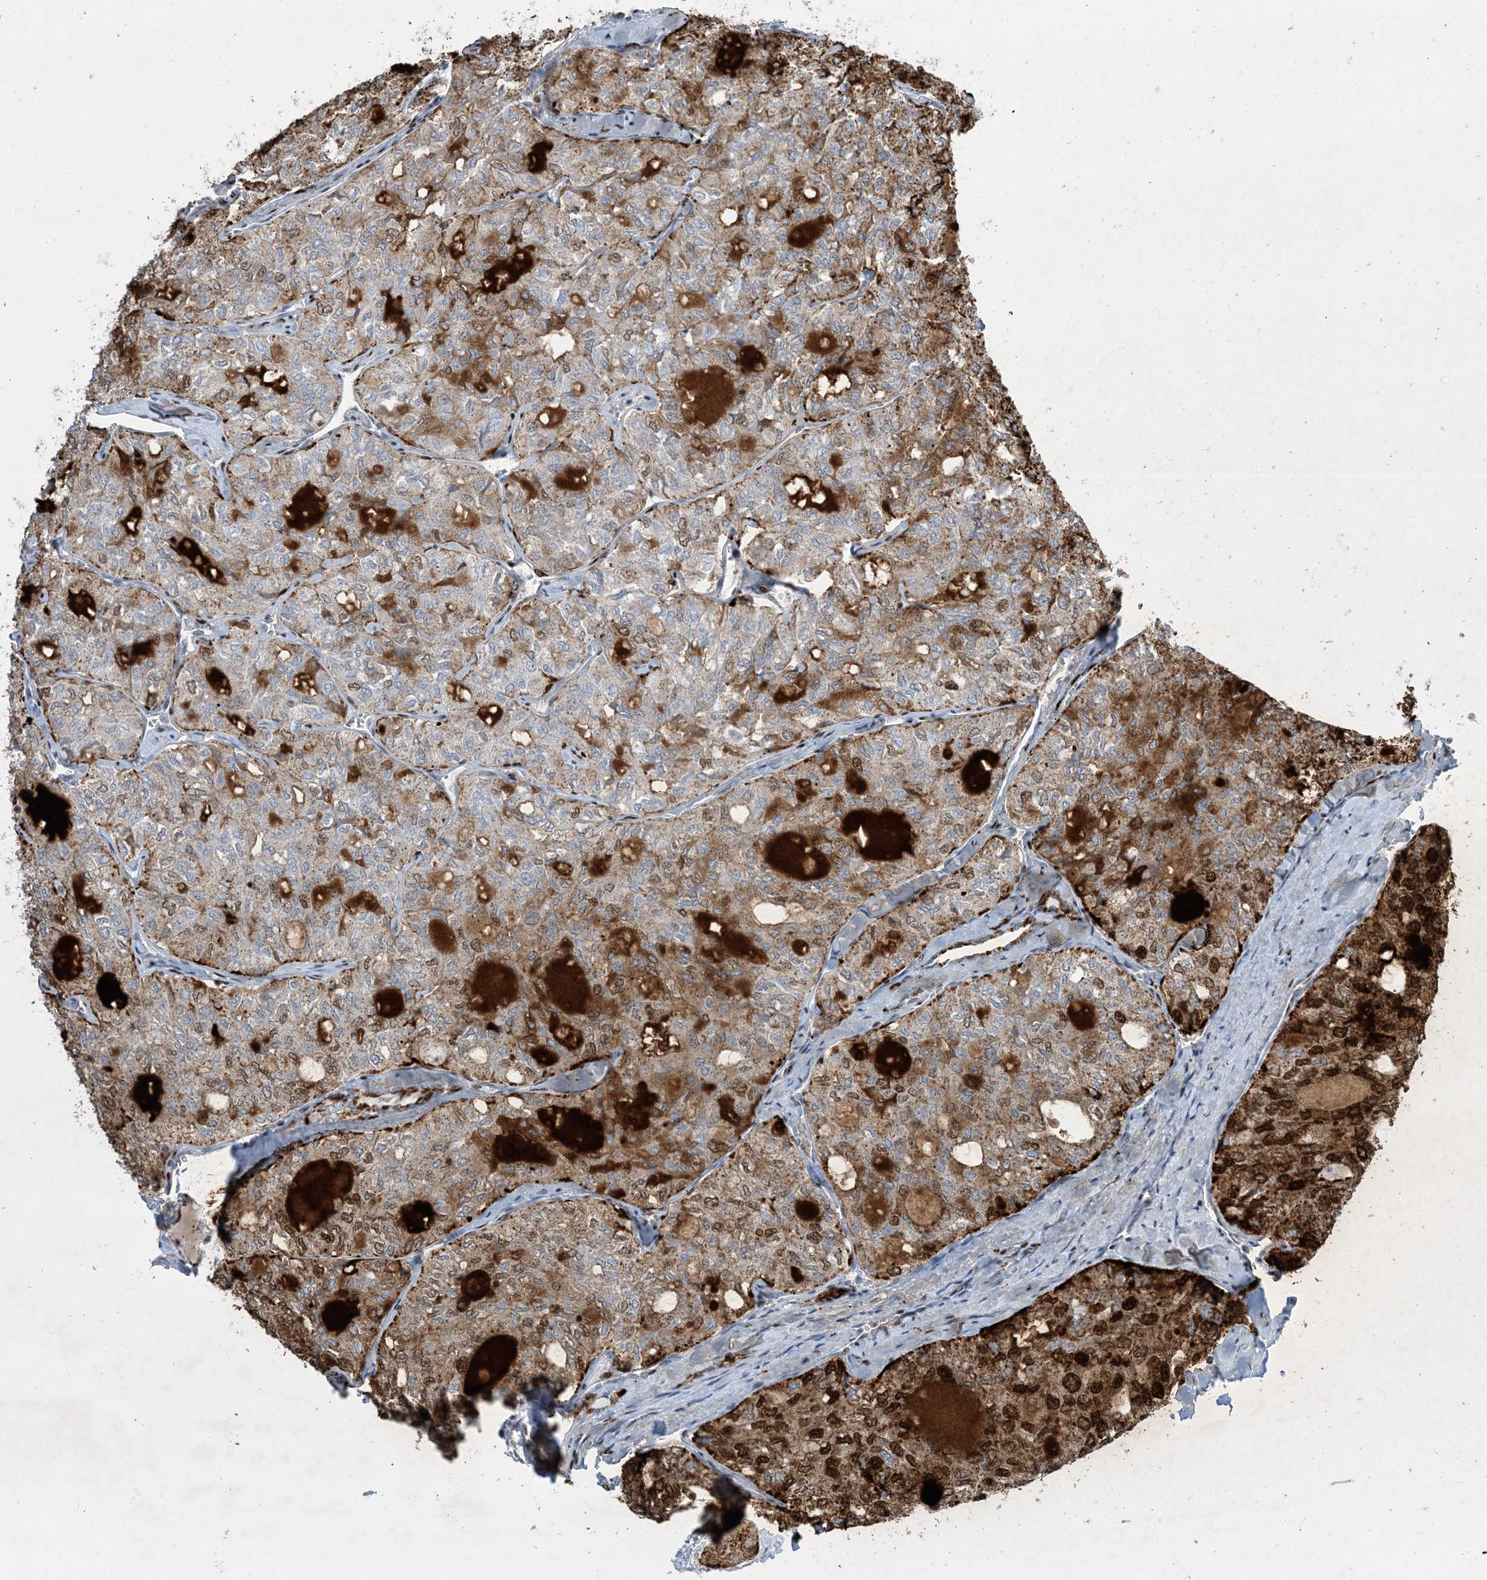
{"staining": {"intensity": "strong", "quantity": "25%-75%", "location": "cytoplasmic/membranous,nuclear"}, "tissue": "thyroid cancer", "cell_type": "Tumor cells", "image_type": "cancer", "snomed": [{"axis": "morphology", "description": "Follicular adenoma carcinoma, NOS"}, {"axis": "topography", "description": "Thyroid gland"}], "caption": "Strong cytoplasmic/membranous and nuclear staining is seen in approximately 25%-75% of tumor cells in thyroid follicular adenoma carcinoma. The protein of interest is shown in brown color, while the nuclei are stained blue.", "gene": "SLC25A53", "patient": {"sex": "male", "age": 75}}